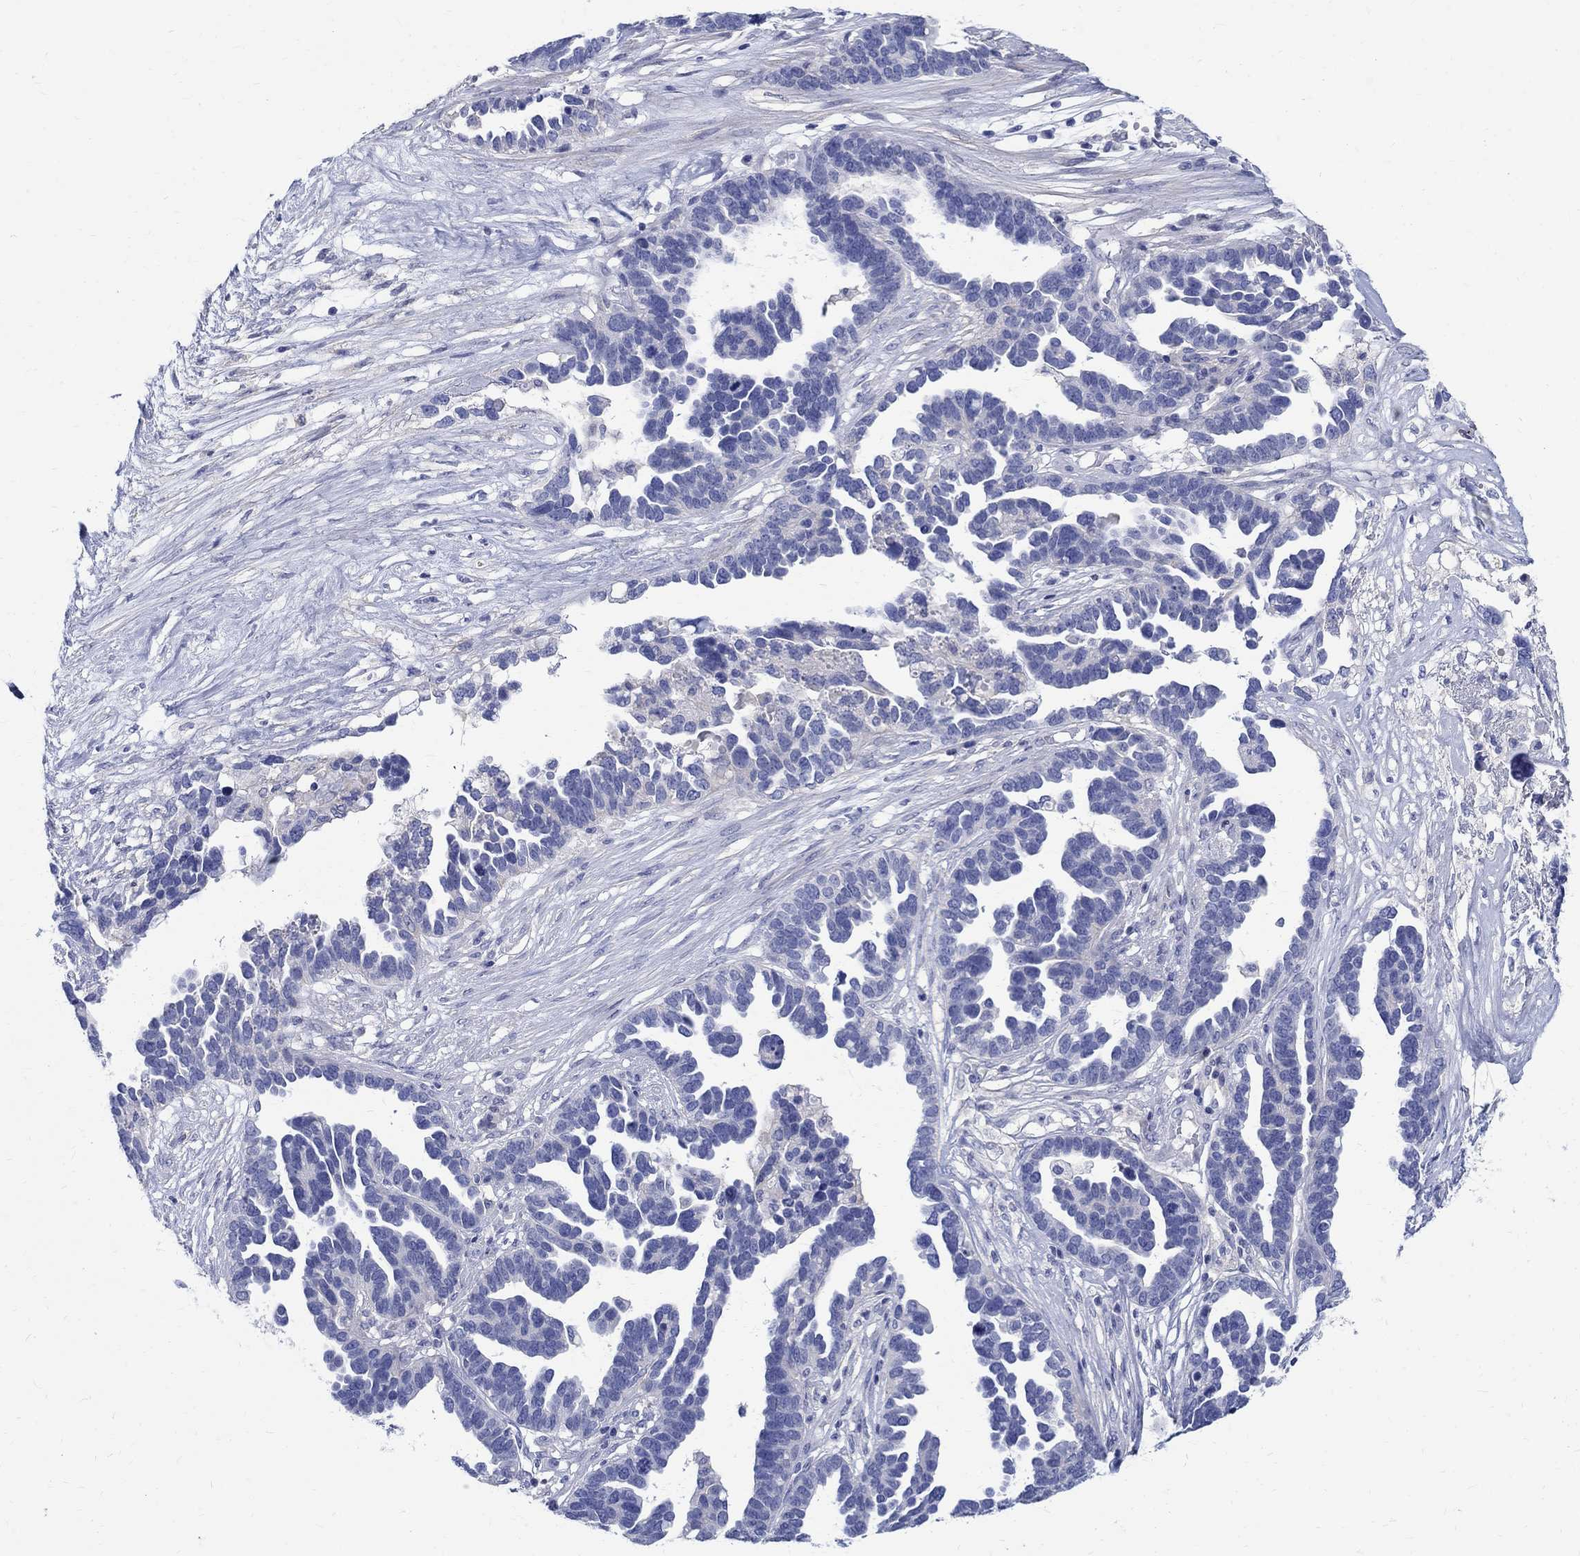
{"staining": {"intensity": "negative", "quantity": "none", "location": "none"}, "tissue": "ovarian cancer", "cell_type": "Tumor cells", "image_type": "cancer", "snomed": [{"axis": "morphology", "description": "Cystadenocarcinoma, serous, NOS"}, {"axis": "topography", "description": "Ovary"}], "caption": "Serous cystadenocarcinoma (ovarian) was stained to show a protein in brown. There is no significant expression in tumor cells. Brightfield microscopy of IHC stained with DAB (3,3'-diaminobenzidine) (brown) and hematoxylin (blue), captured at high magnification.", "gene": "SOX2", "patient": {"sex": "female", "age": 54}}